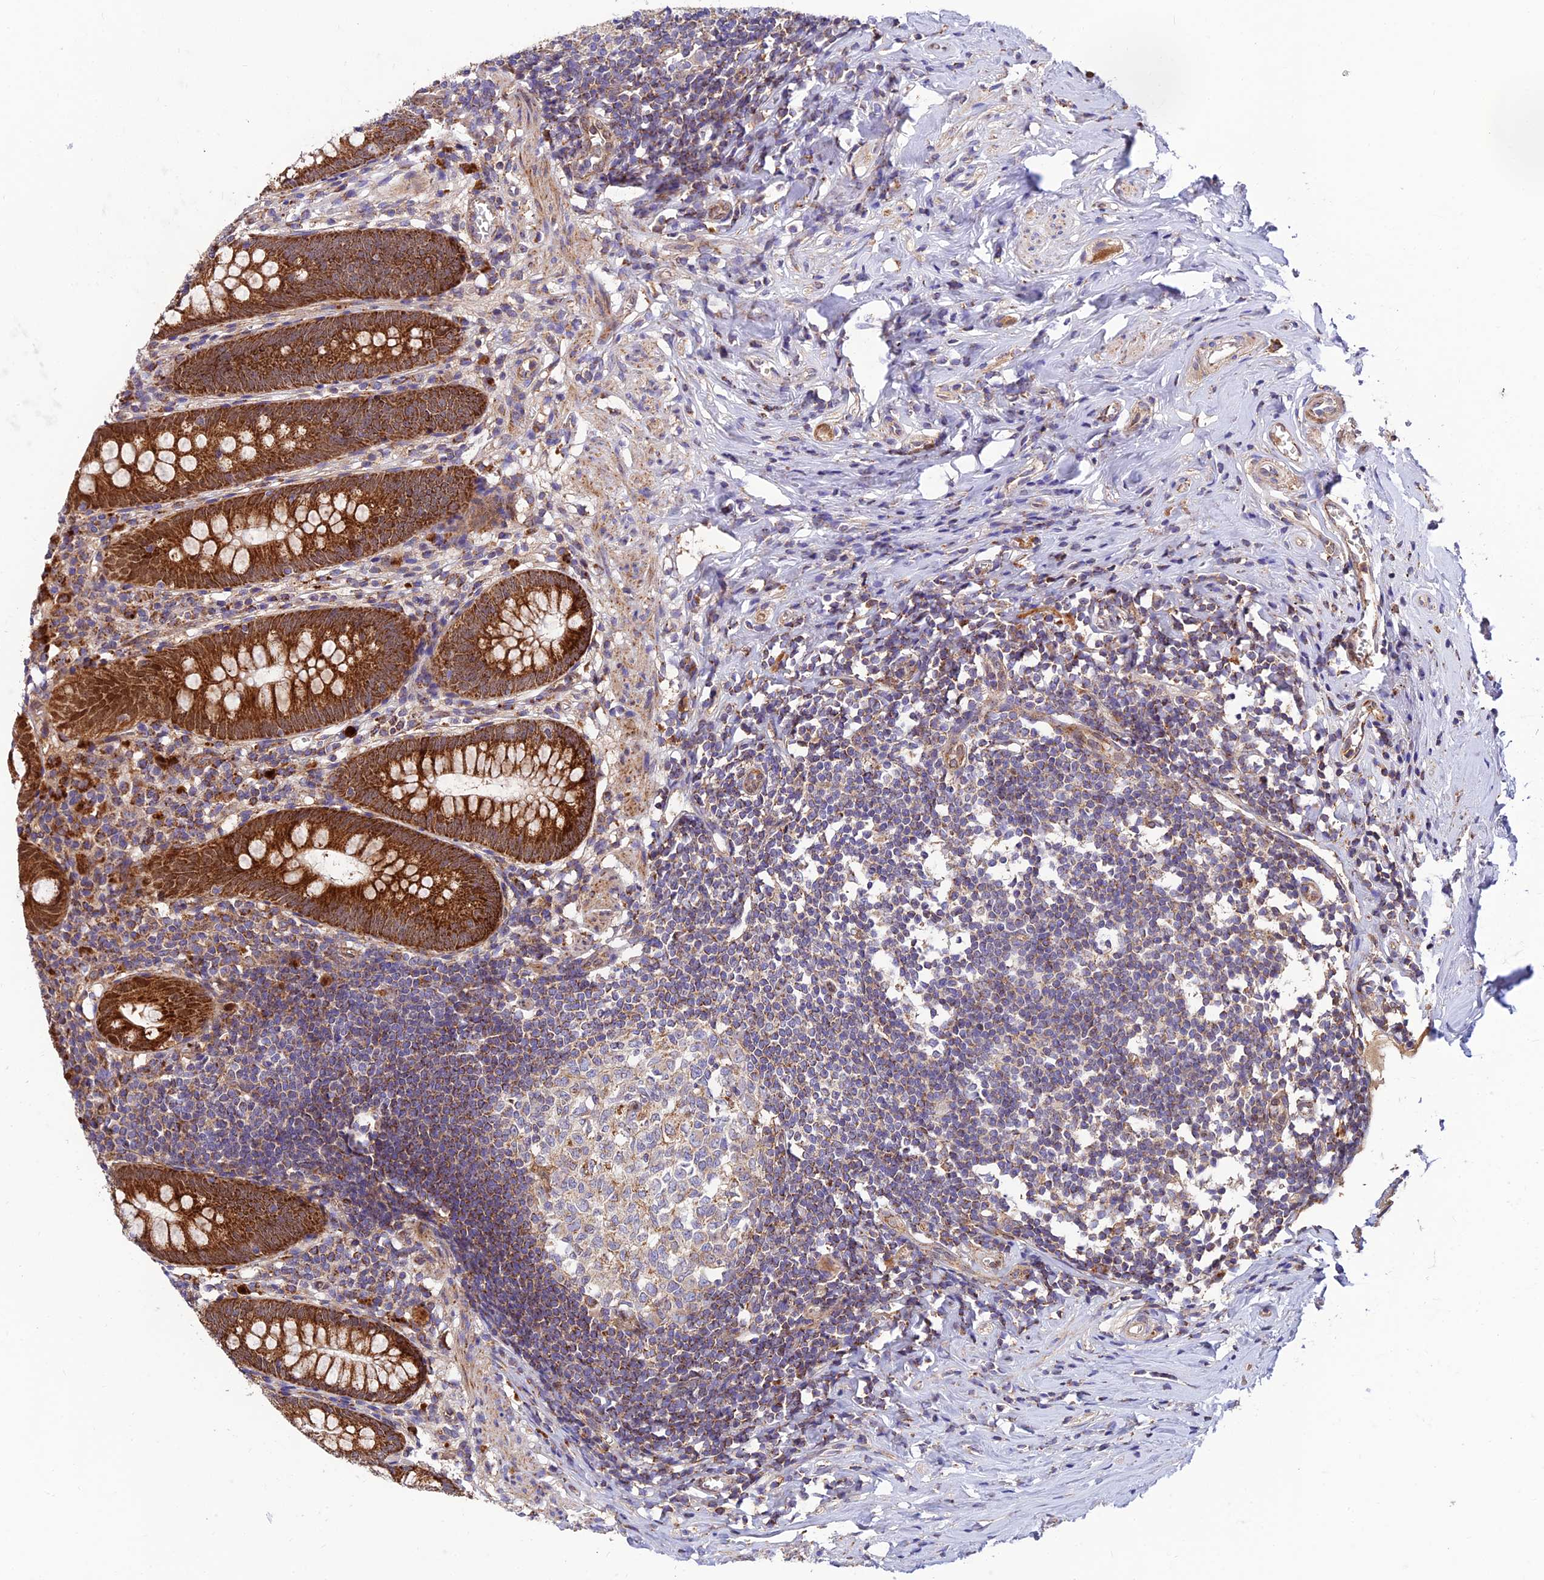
{"staining": {"intensity": "strong", "quantity": ">75%", "location": "cytoplasmic/membranous"}, "tissue": "appendix", "cell_type": "Glandular cells", "image_type": "normal", "snomed": [{"axis": "morphology", "description": "Normal tissue, NOS"}, {"axis": "topography", "description": "Appendix"}], "caption": "Immunohistochemical staining of normal appendix shows high levels of strong cytoplasmic/membranous positivity in about >75% of glandular cells. (DAB IHC with brightfield microscopy, high magnification).", "gene": "PODNL1", "patient": {"sex": "female", "age": 51}}